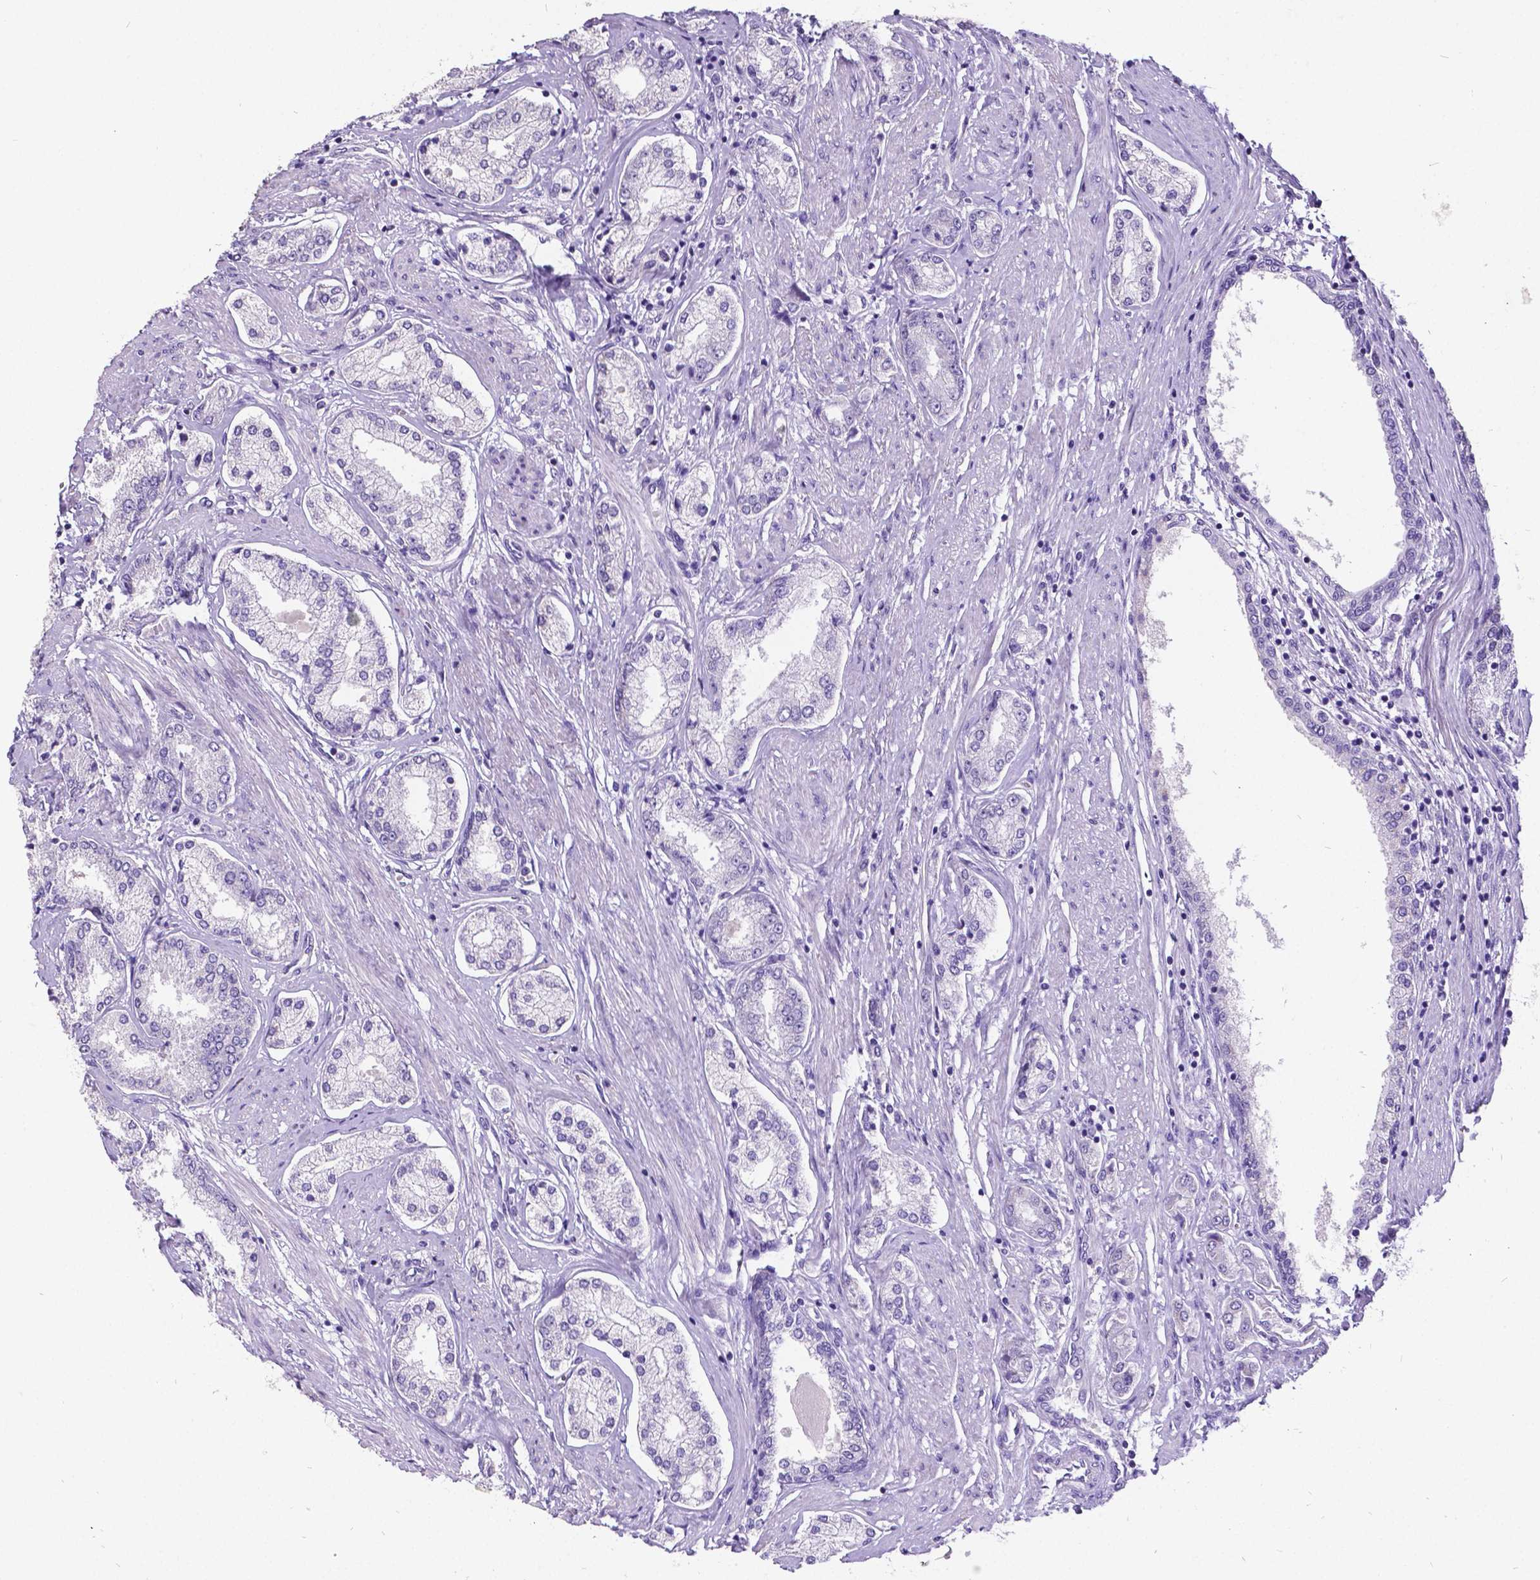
{"staining": {"intensity": "negative", "quantity": "none", "location": "none"}, "tissue": "prostate cancer", "cell_type": "Tumor cells", "image_type": "cancer", "snomed": [{"axis": "morphology", "description": "Adenocarcinoma, NOS"}, {"axis": "topography", "description": "Prostate"}], "caption": "Tumor cells show no significant expression in prostate adenocarcinoma.", "gene": "SATB2", "patient": {"sex": "male", "age": 63}}